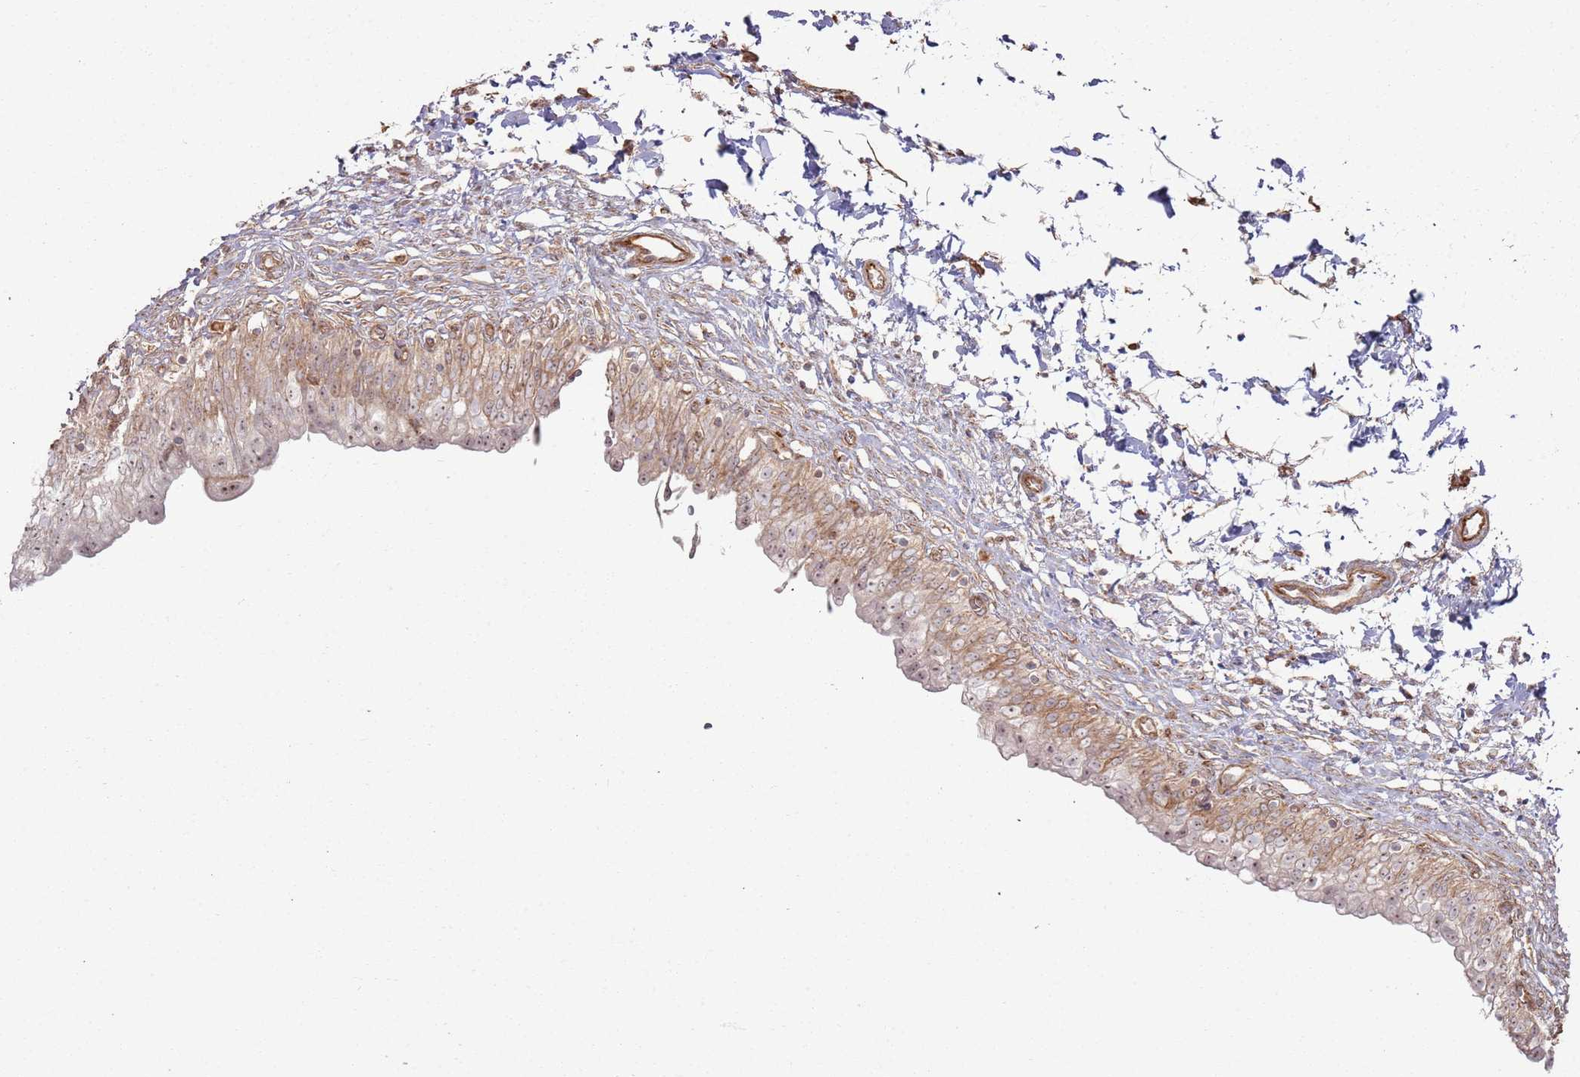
{"staining": {"intensity": "weak", "quantity": ">75%", "location": "cytoplasmic/membranous,nuclear"}, "tissue": "urinary bladder", "cell_type": "Urothelial cells", "image_type": "normal", "snomed": [{"axis": "morphology", "description": "Normal tissue, NOS"}, {"axis": "topography", "description": "Urinary bladder"}], "caption": "Protein positivity by IHC demonstrates weak cytoplasmic/membranous,nuclear positivity in about >75% of urothelial cells in normal urinary bladder. (Brightfield microscopy of DAB IHC at high magnification).", "gene": "PHF21A", "patient": {"sex": "male", "age": 55}}